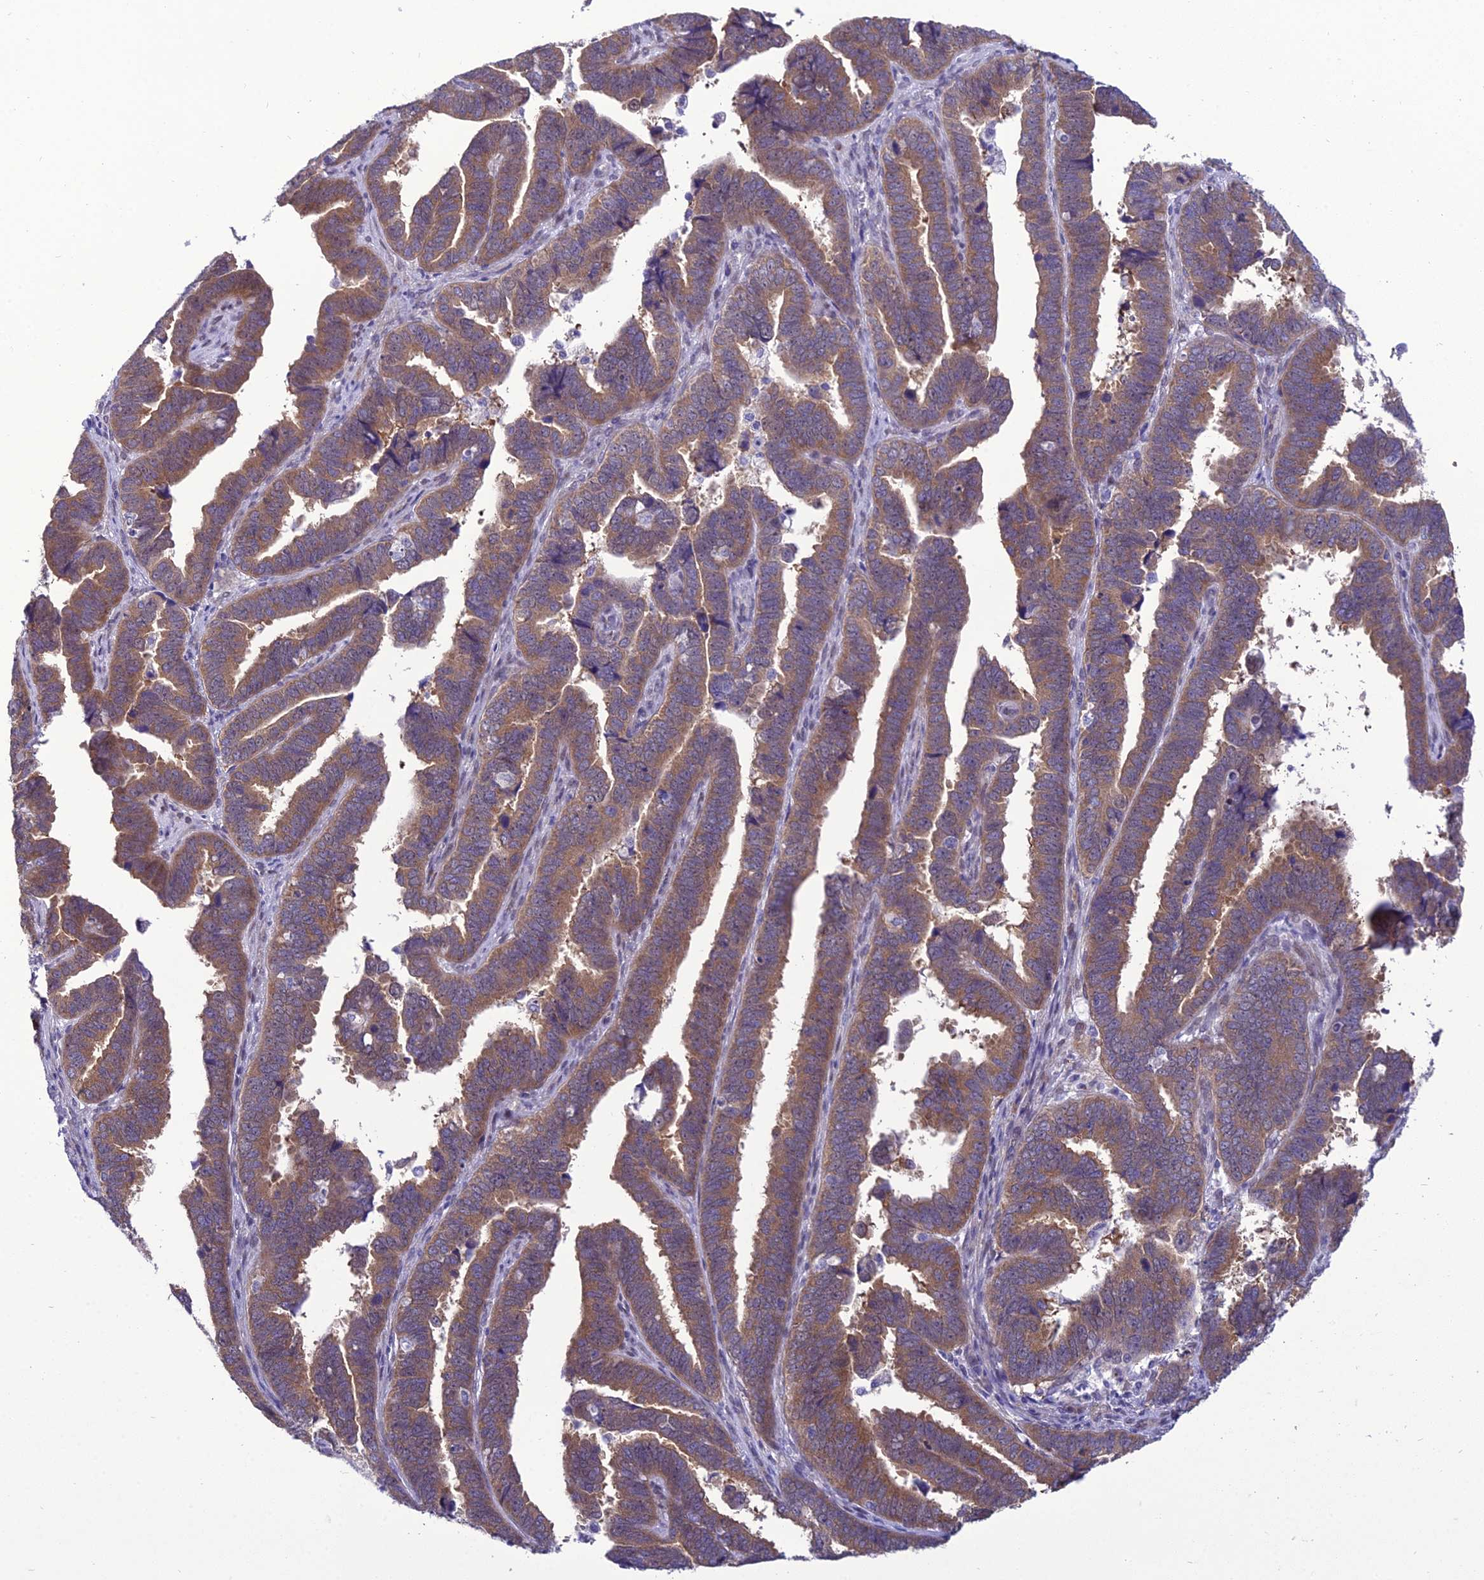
{"staining": {"intensity": "moderate", "quantity": ">75%", "location": "cytoplasmic/membranous"}, "tissue": "endometrial cancer", "cell_type": "Tumor cells", "image_type": "cancer", "snomed": [{"axis": "morphology", "description": "Adenocarcinoma, NOS"}, {"axis": "topography", "description": "Endometrium"}], "caption": "Protein expression analysis of human endometrial adenocarcinoma reveals moderate cytoplasmic/membranous expression in about >75% of tumor cells.", "gene": "GAB4", "patient": {"sex": "female", "age": 75}}